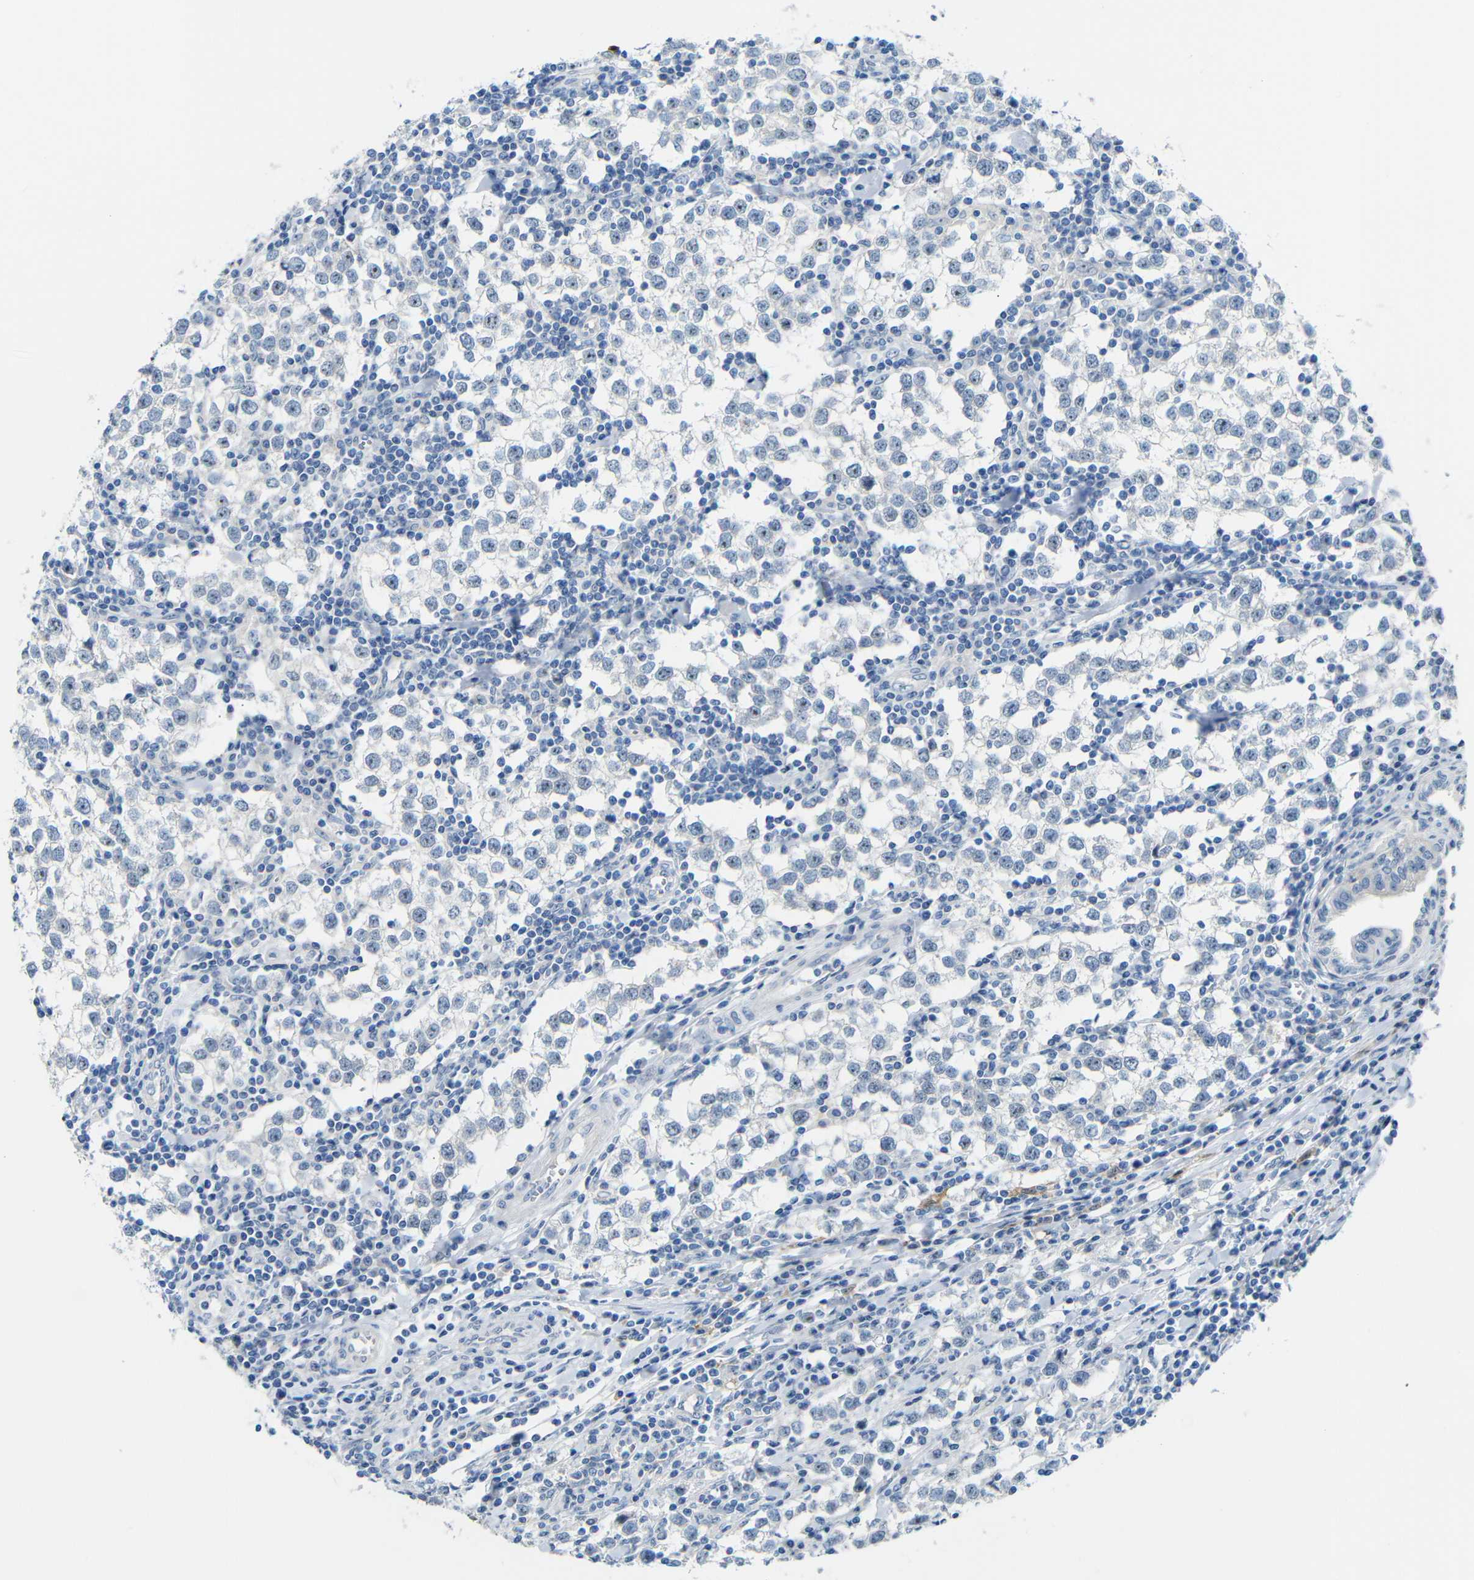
{"staining": {"intensity": "negative", "quantity": "none", "location": "none"}, "tissue": "testis cancer", "cell_type": "Tumor cells", "image_type": "cancer", "snomed": [{"axis": "morphology", "description": "Seminoma, NOS"}, {"axis": "morphology", "description": "Carcinoma, Embryonal, NOS"}, {"axis": "topography", "description": "Testis"}], "caption": "This is a micrograph of immunohistochemistry staining of testis cancer, which shows no expression in tumor cells.", "gene": "C1orf210", "patient": {"sex": "male", "age": 36}}